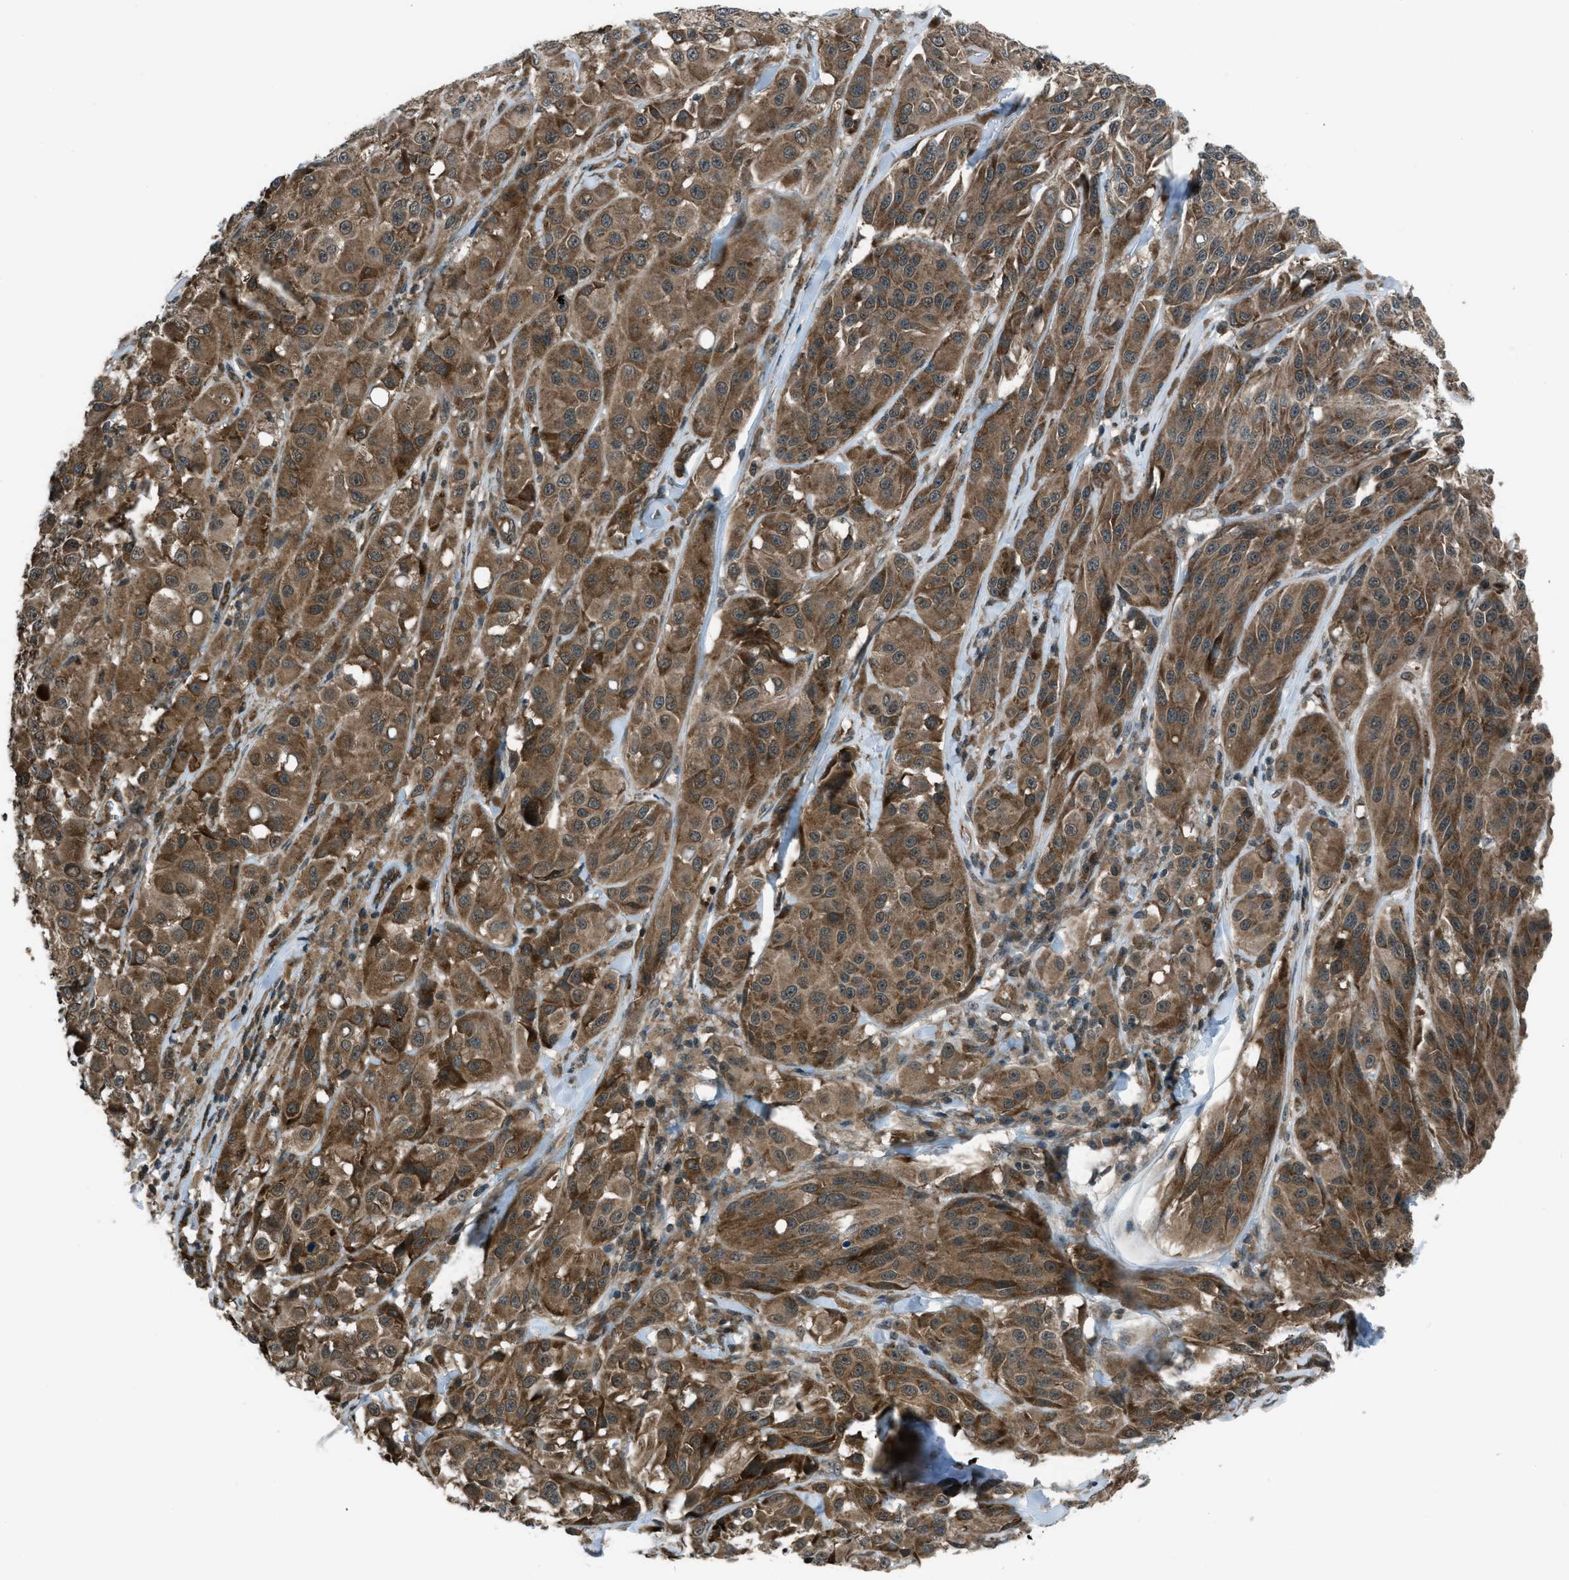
{"staining": {"intensity": "strong", "quantity": ">75%", "location": "cytoplasmic/membranous"}, "tissue": "melanoma", "cell_type": "Tumor cells", "image_type": "cancer", "snomed": [{"axis": "morphology", "description": "Malignant melanoma, NOS"}, {"axis": "topography", "description": "Skin"}], "caption": "A photomicrograph showing strong cytoplasmic/membranous staining in about >75% of tumor cells in malignant melanoma, as visualized by brown immunohistochemical staining.", "gene": "ASAP2", "patient": {"sex": "male", "age": 84}}